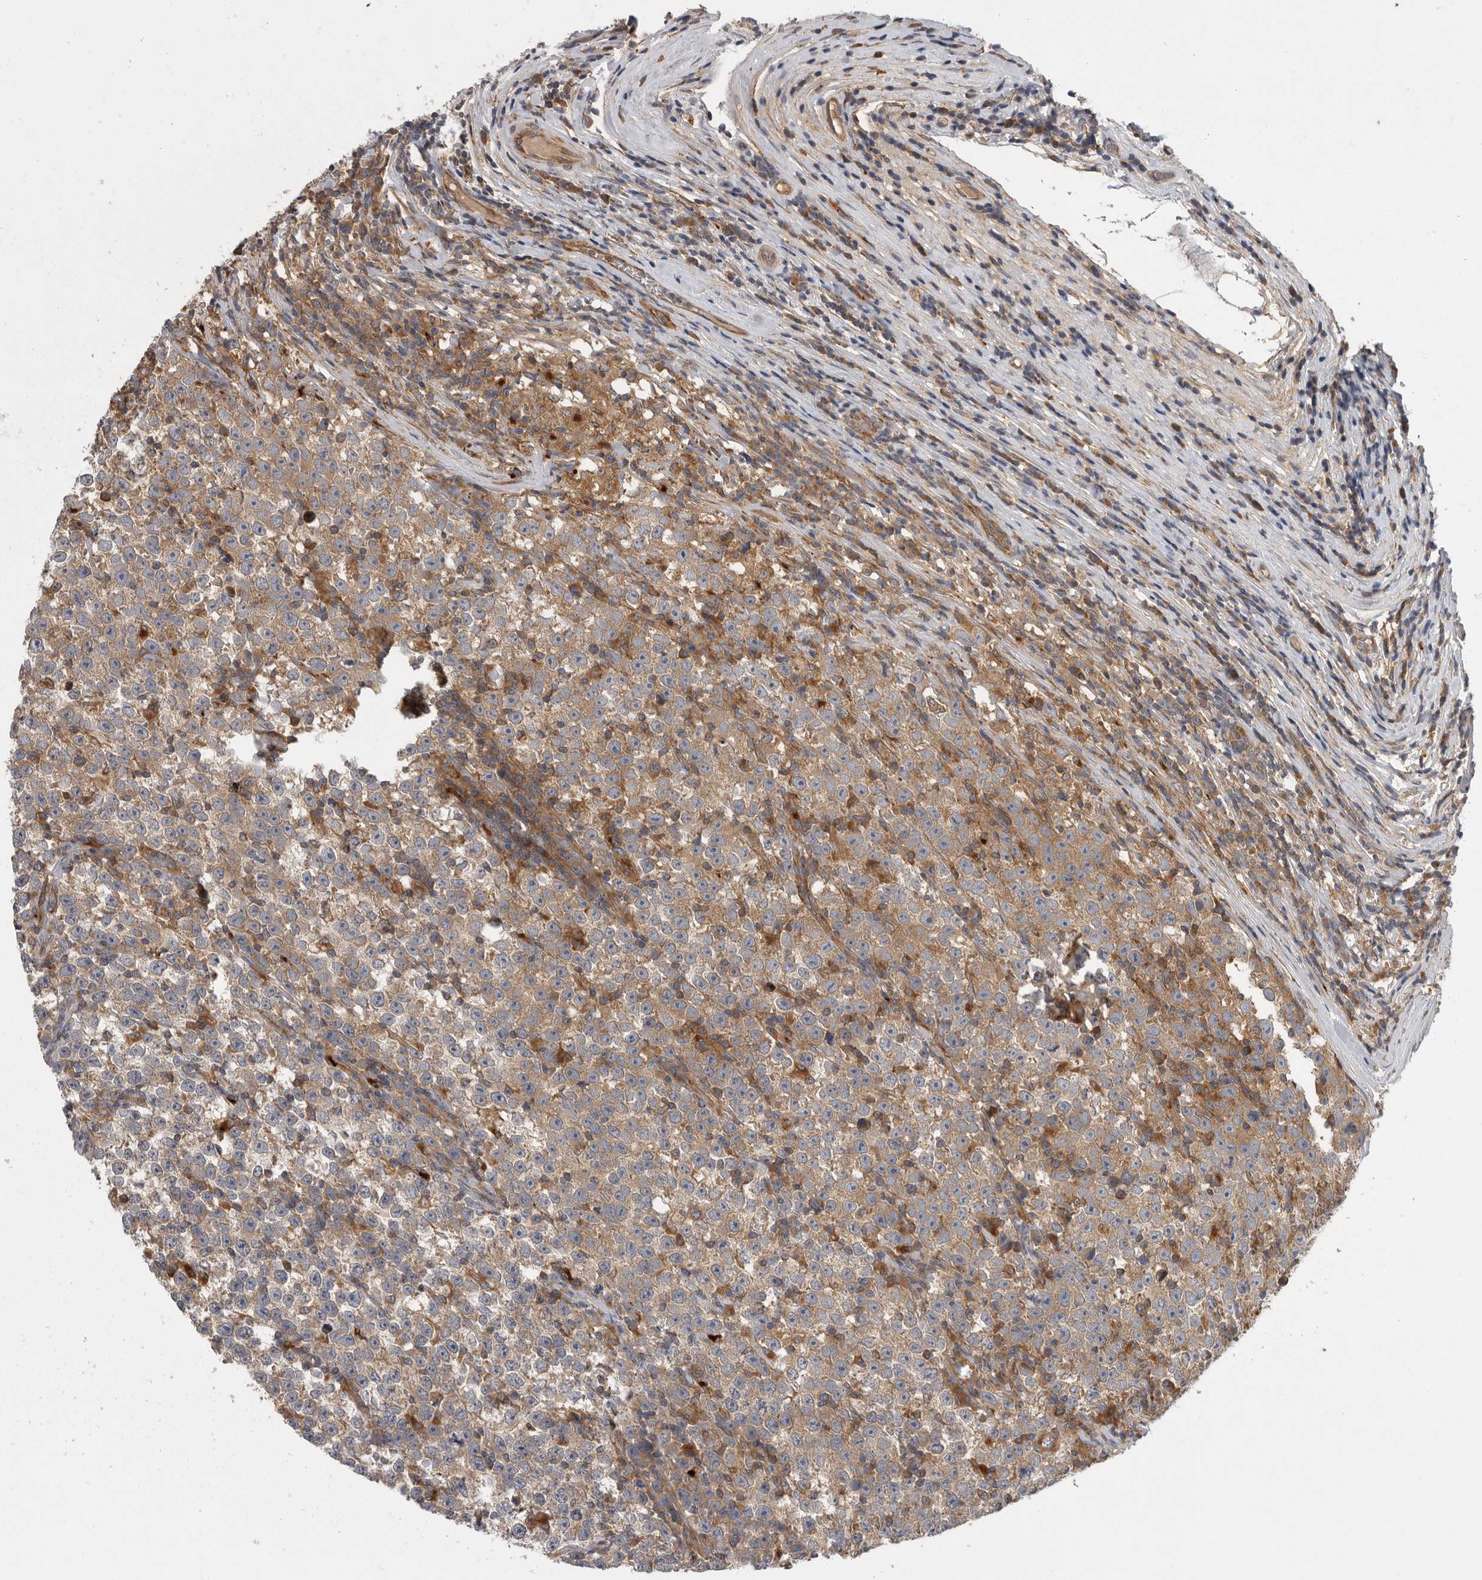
{"staining": {"intensity": "weak", "quantity": ">75%", "location": "cytoplasmic/membranous"}, "tissue": "testis cancer", "cell_type": "Tumor cells", "image_type": "cancer", "snomed": [{"axis": "morphology", "description": "Normal tissue, NOS"}, {"axis": "morphology", "description": "Seminoma, NOS"}, {"axis": "topography", "description": "Testis"}], "caption": "Tumor cells display low levels of weak cytoplasmic/membranous staining in approximately >75% of cells in testis cancer (seminoma).", "gene": "C1orf109", "patient": {"sex": "male", "age": 43}}